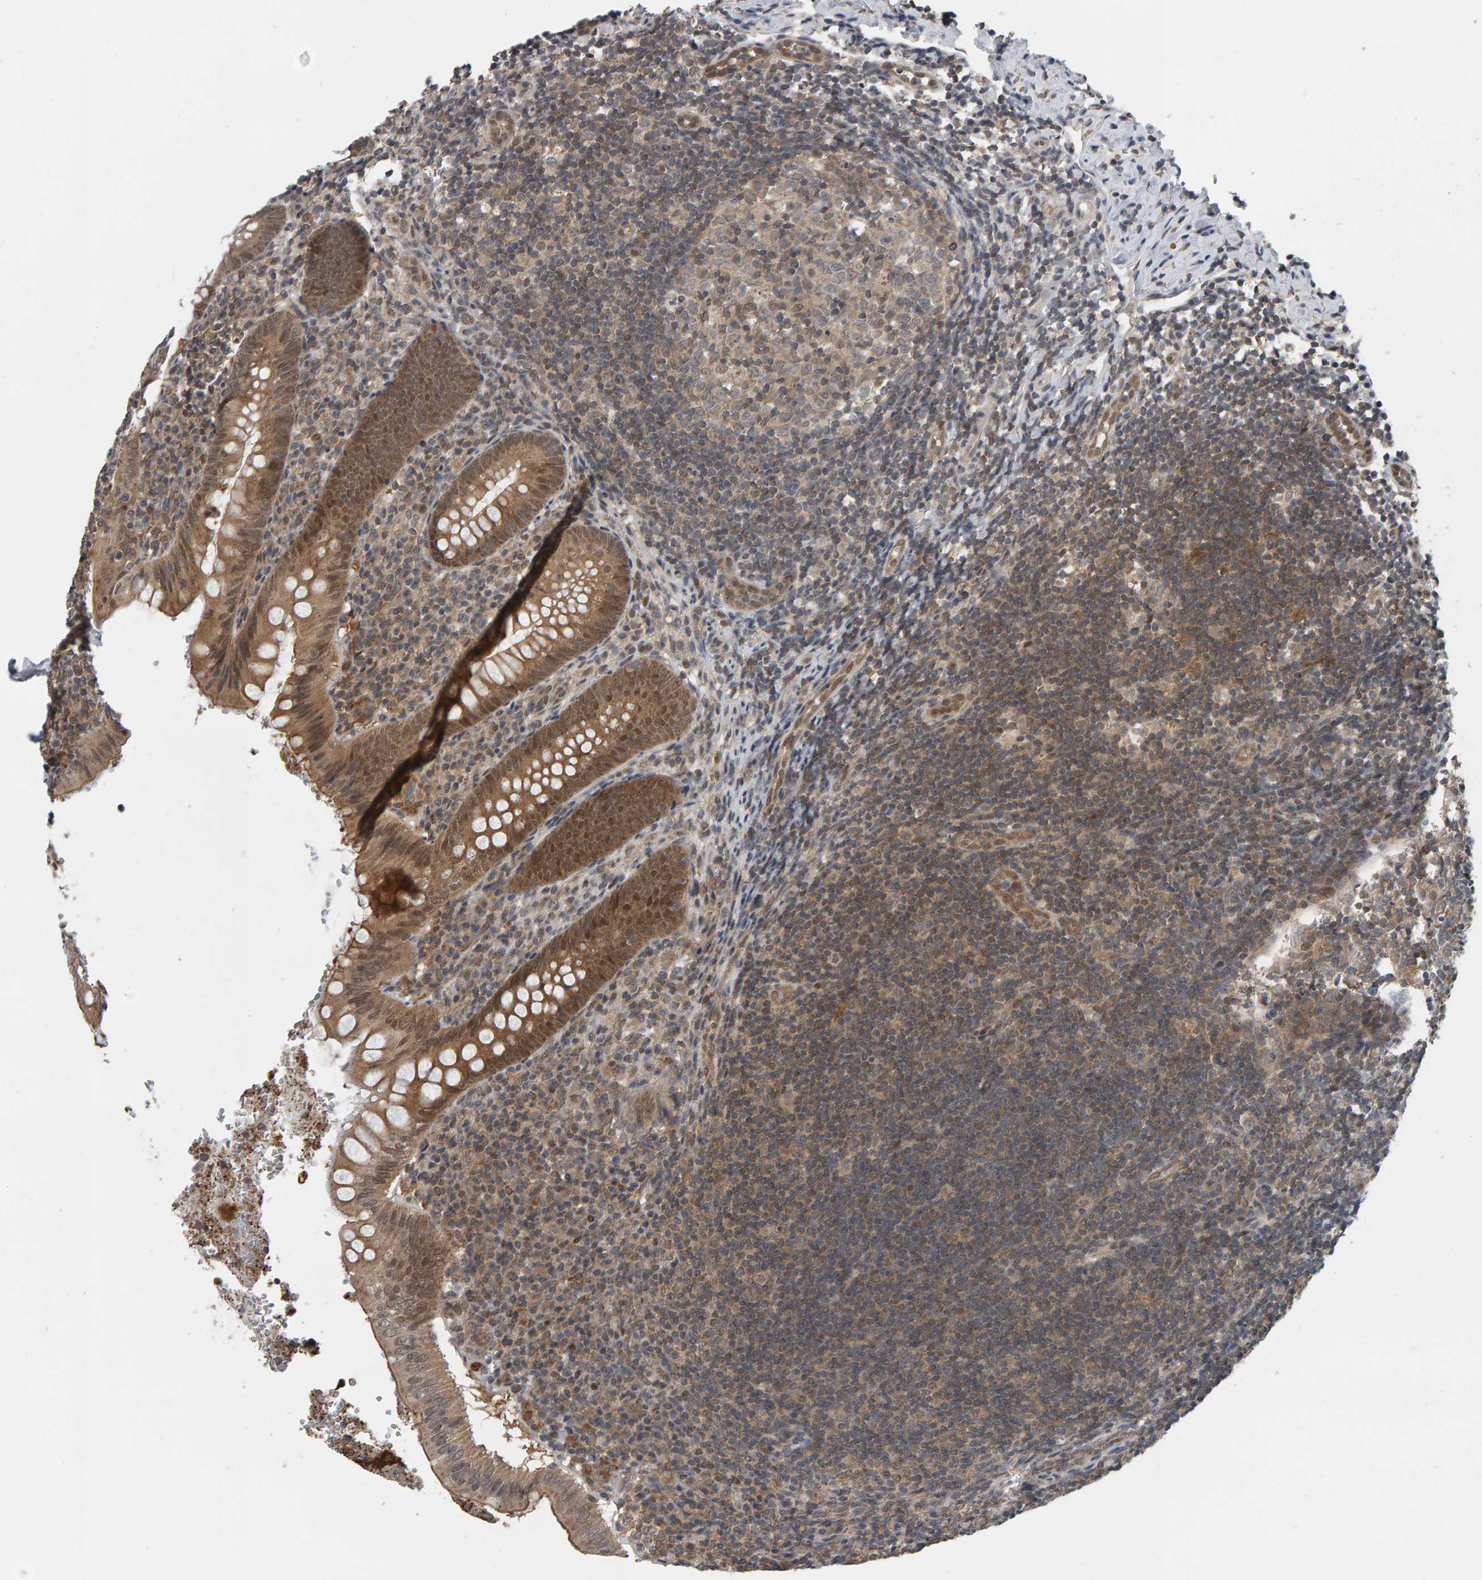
{"staining": {"intensity": "moderate", "quantity": "25%-75%", "location": "cytoplasmic/membranous,nuclear"}, "tissue": "appendix", "cell_type": "Glandular cells", "image_type": "normal", "snomed": [{"axis": "morphology", "description": "Normal tissue, NOS"}, {"axis": "topography", "description": "Appendix"}], "caption": "Protein staining of benign appendix reveals moderate cytoplasmic/membranous,nuclear staining in about 25%-75% of glandular cells.", "gene": "COASY", "patient": {"sex": "male", "age": 8}}